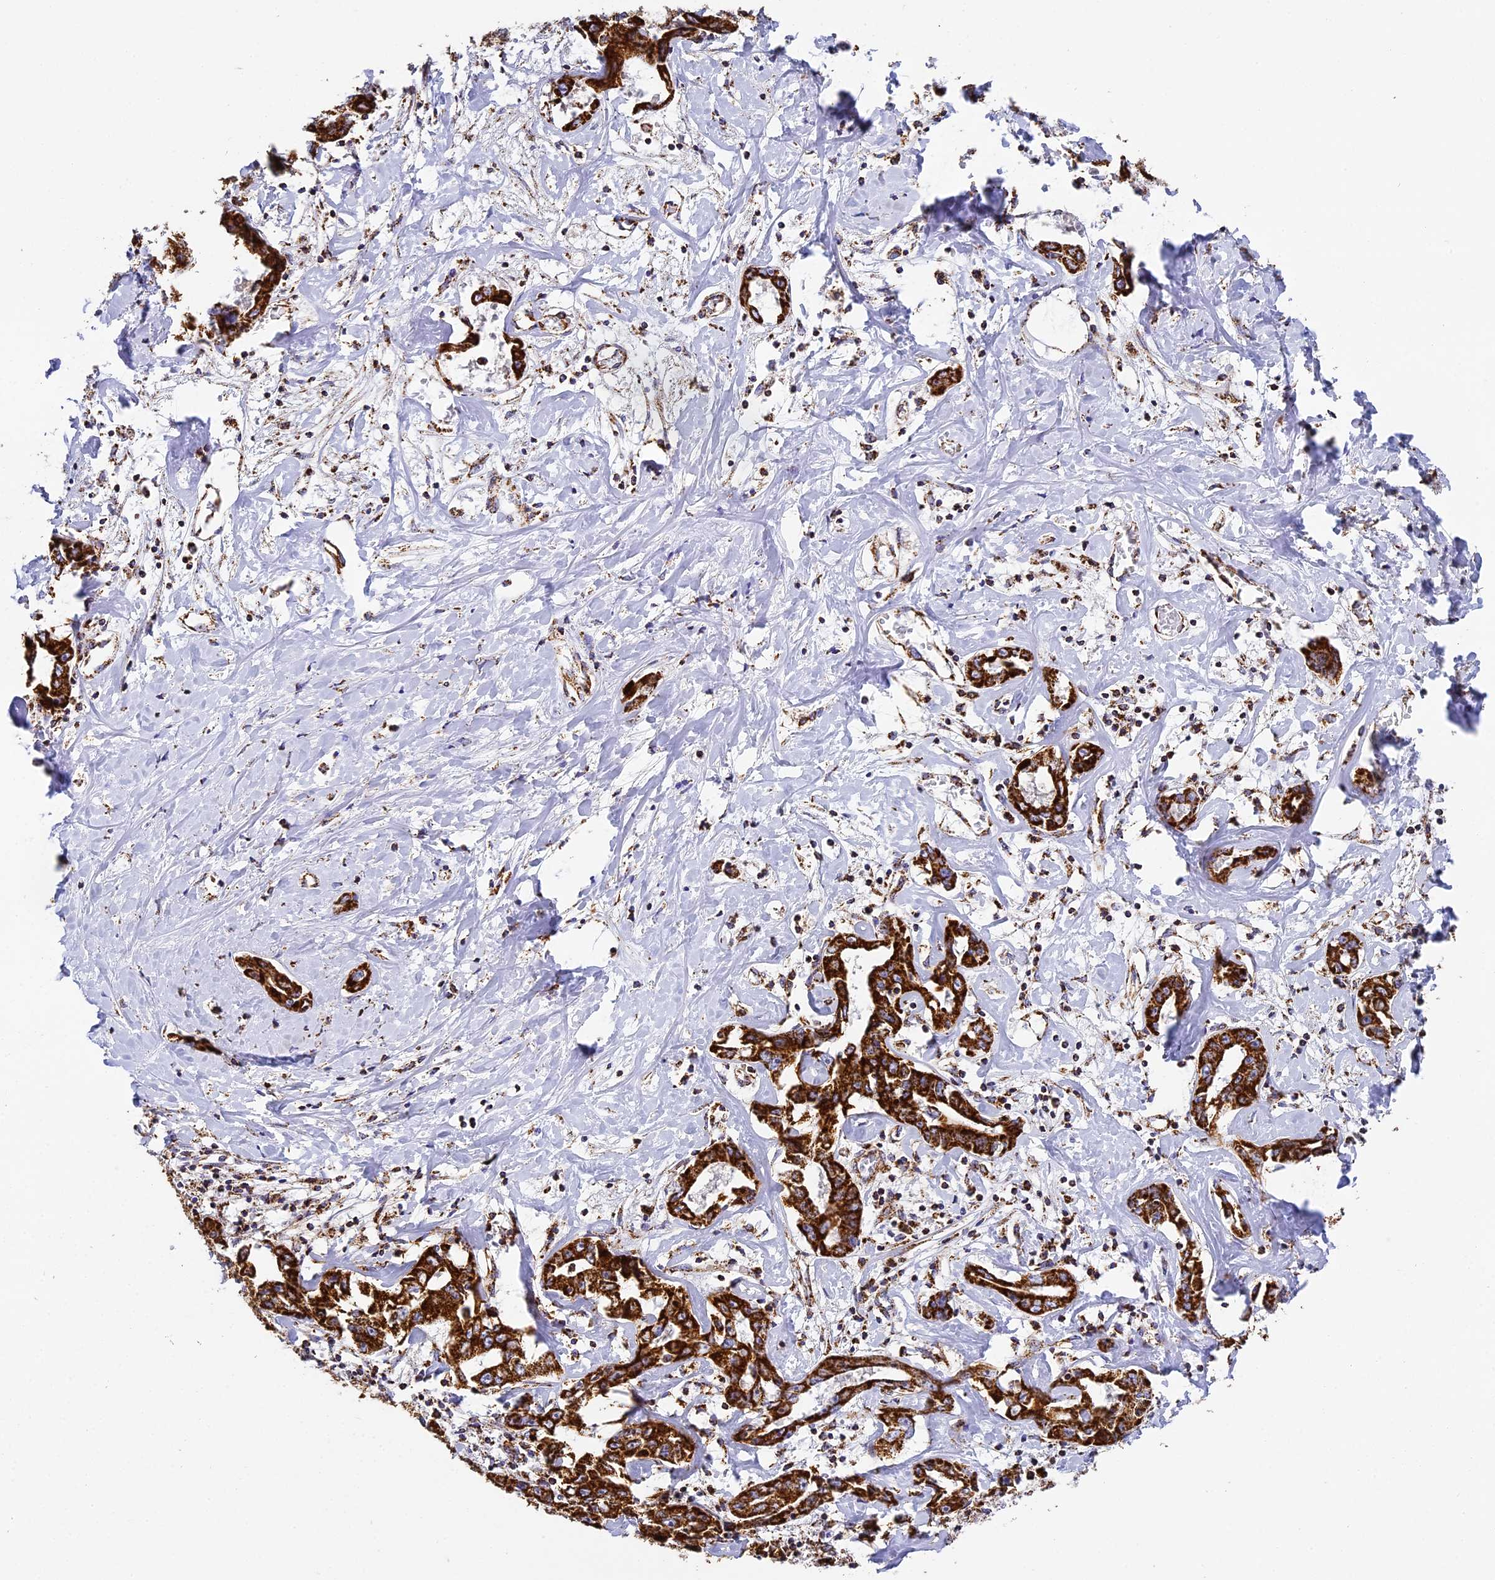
{"staining": {"intensity": "strong", "quantity": ">75%", "location": "cytoplasmic/membranous"}, "tissue": "liver cancer", "cell_type": "Tumor cells", "image_type": "cancer", "snomed": [{"axis": "morphology", "description": "Cholangiocarcinoma"}, {"axis": "topography", "description": "Liver"}], "caption": "A brown stain labels strong cytoplasmic/membranous expression of a protein in cholangiocarcinoma (liver) tumor cells.", "gene": "STK17A", "patient": {"sex": "male", "age": 59}}